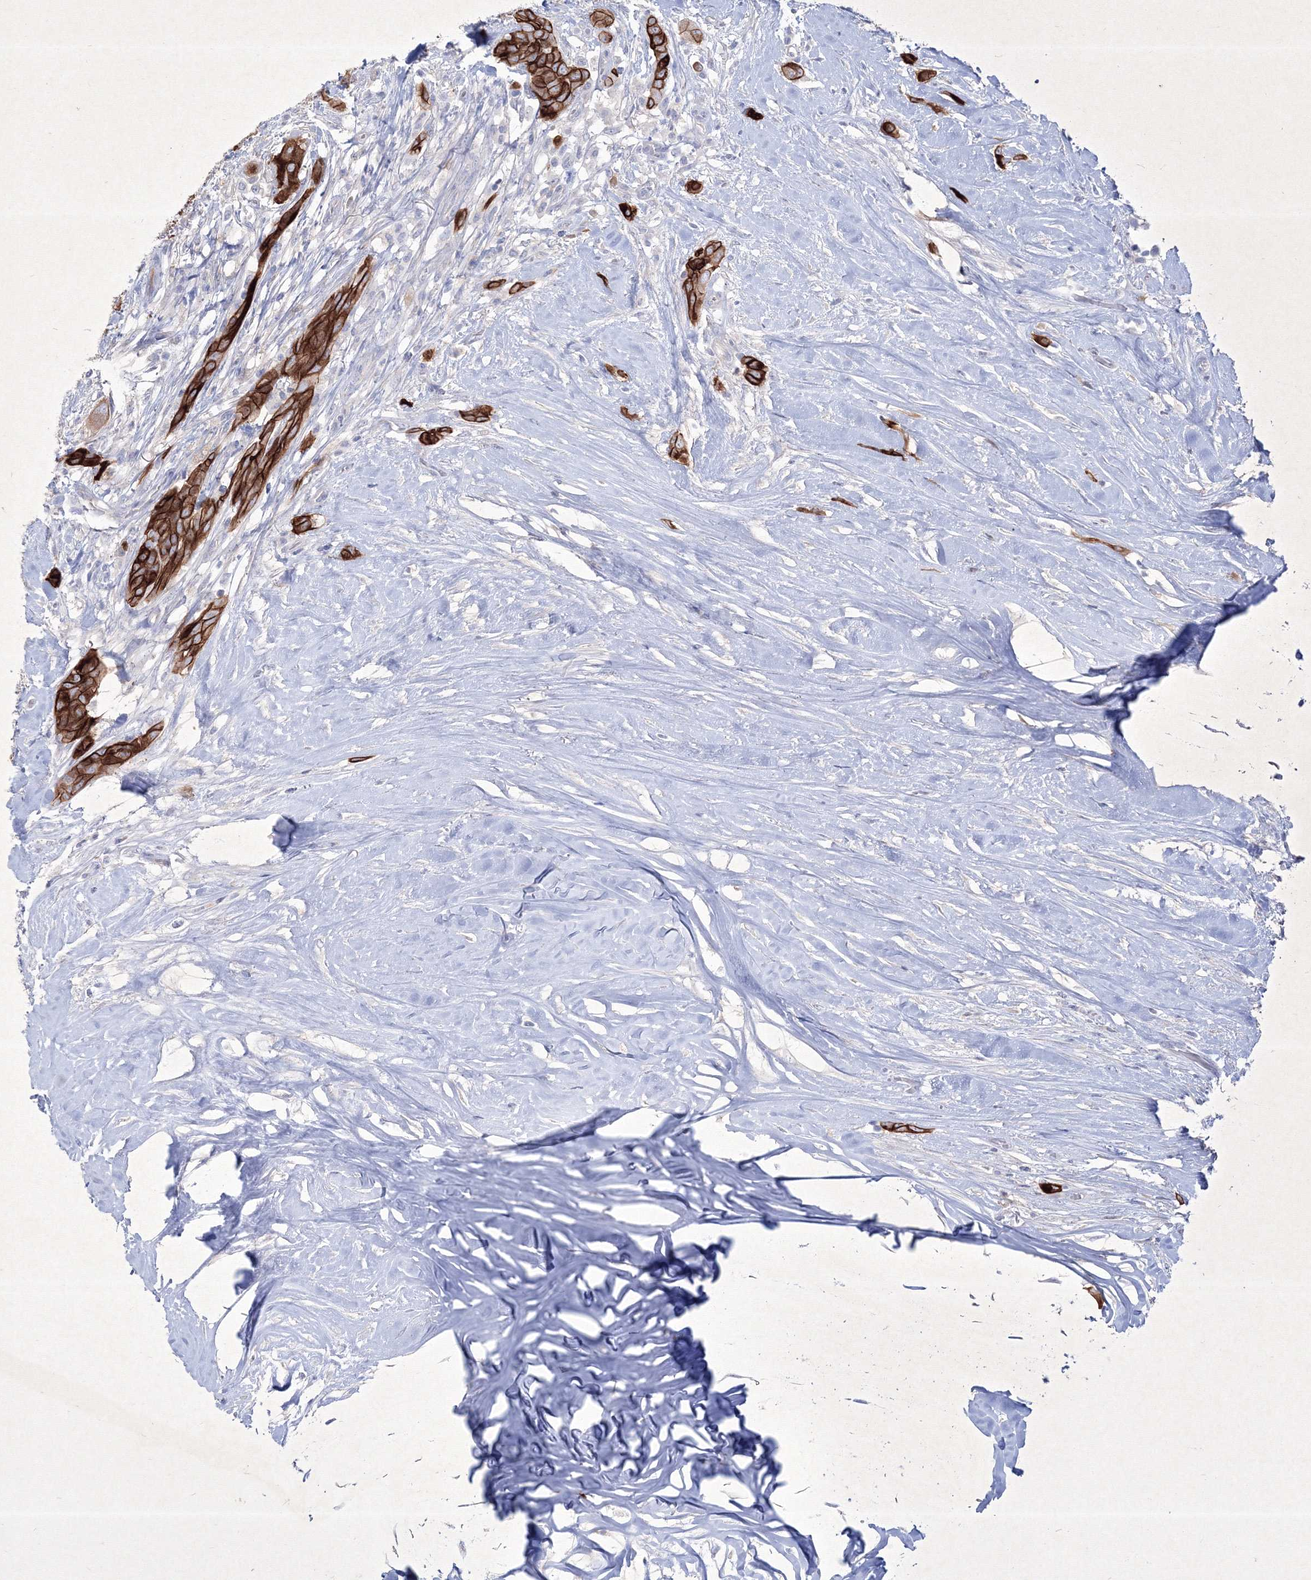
{"staining": {"intensity": "strong", "quantity": ">75%", "location": "cytoplasmic/membranous"}, "tissue": "thyroid cancer", "cell_type": "Tumor cells", "image_type": "cancer", "snomed": [{"axis": "morphology", "description": "Papillary adenocarcinoma, NOS"}, {"axis": "topography", "description": "Thyroid gland"}], "caption": "Protein analysis of papillary adenocarcinoma (thyroid) tissue exhibits strong cytoplasmic/membranous positivity in approximately >75% of tumor cells.", "gene": "TMEM139", "patient": {"sex": "female", "age": 59}}